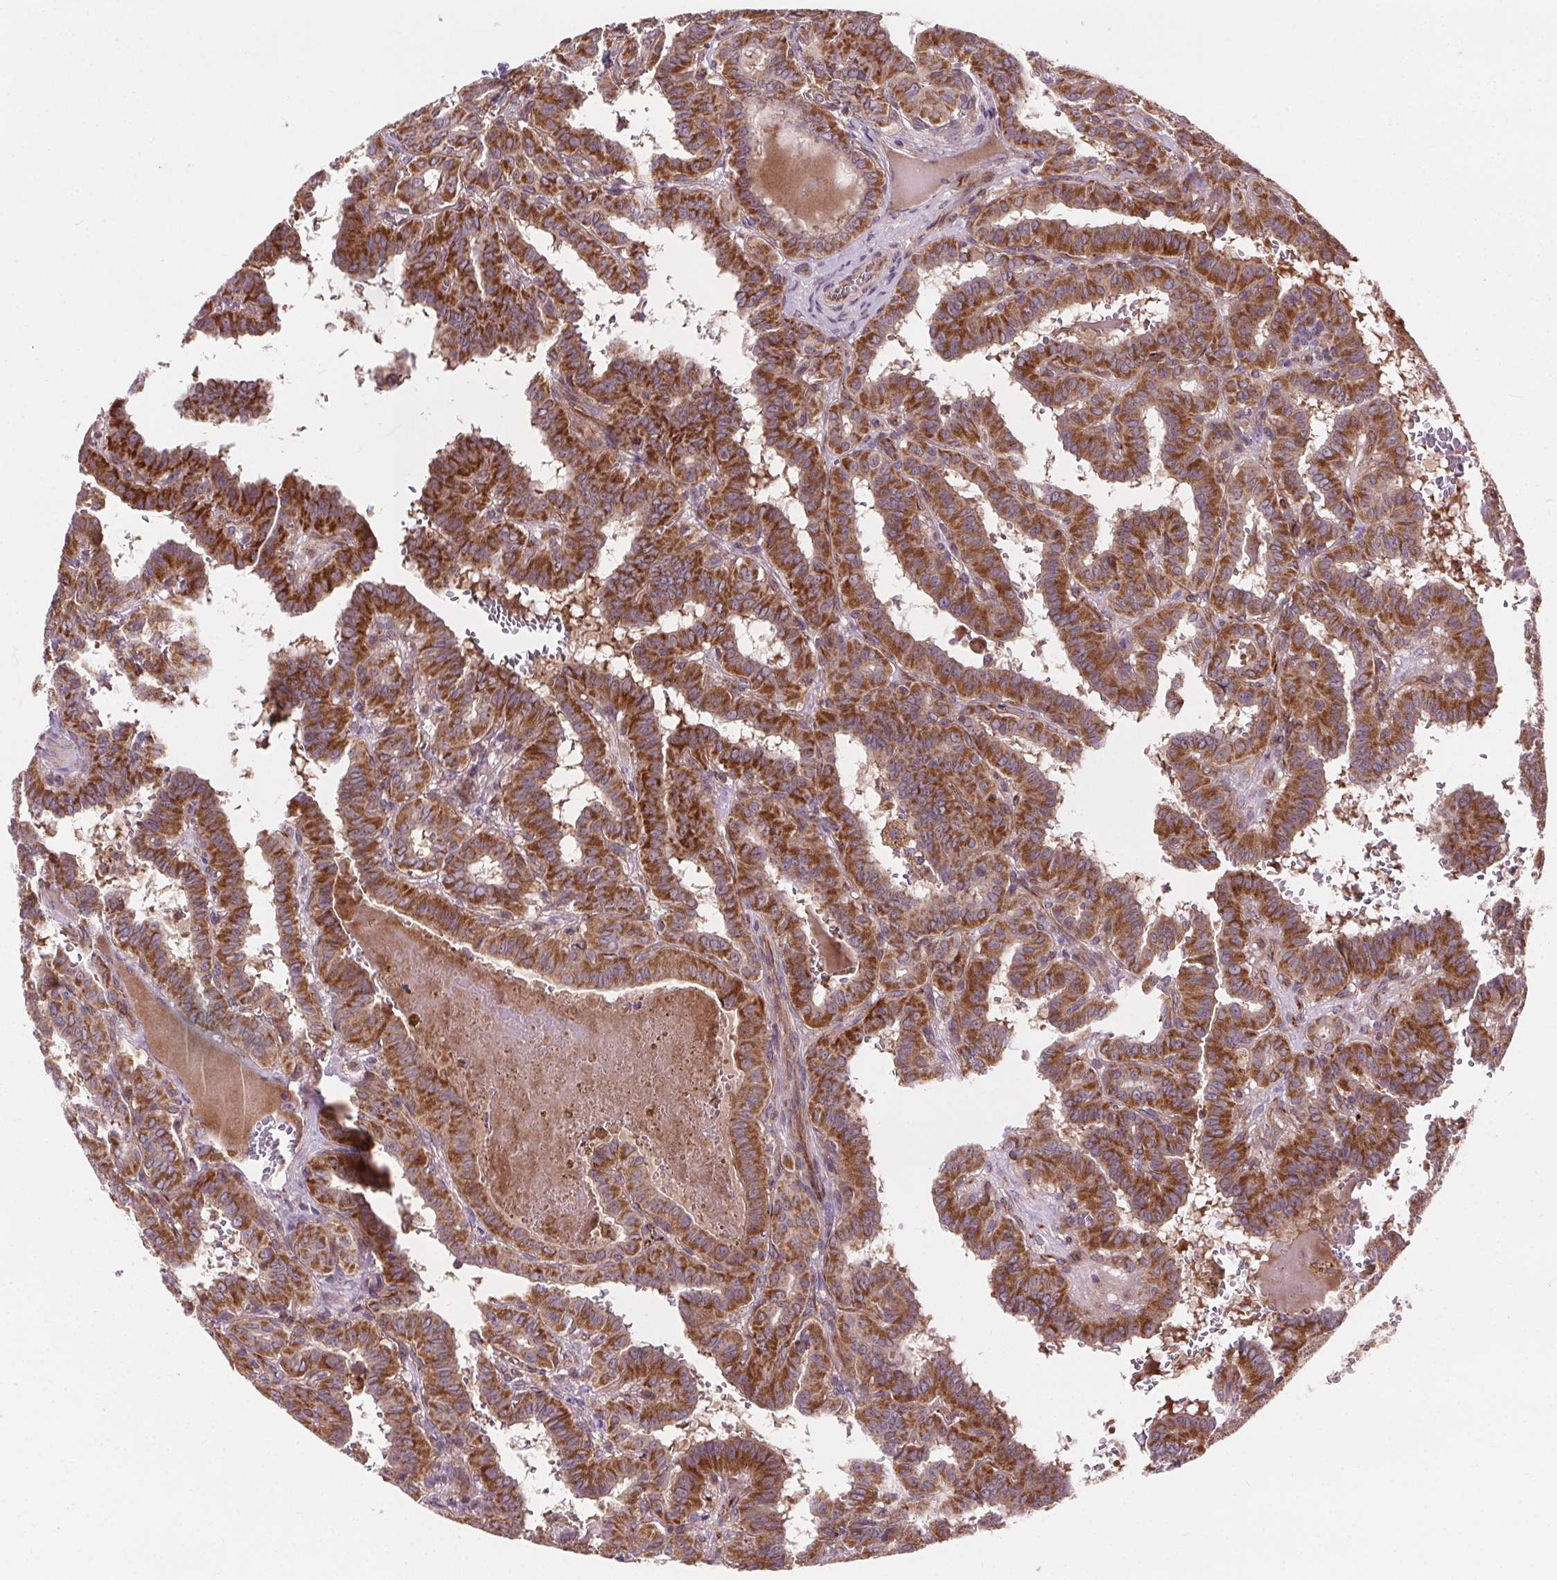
{"staining": {"intensity": "moderate", "quantity": ">75%", "location": "cytoplasmic/membranous"}, "tissue": "thyroid cancer", "cell_type": "Tumor cells", "image_type": "cancer", "snomed": [{"axis": "morphology", "description": "Papillary adenocarcinoma, NOS"}, {"axis": "topography", "description": "Thyroid gland"}], "caption": "Moderate cytoplasmic/membranous protein staining is appreciated in approximately >75% of tumor cells in thyroid cancer.", "gene": "GOLT1B", "patient": {"sex": "female", "age": 21}}